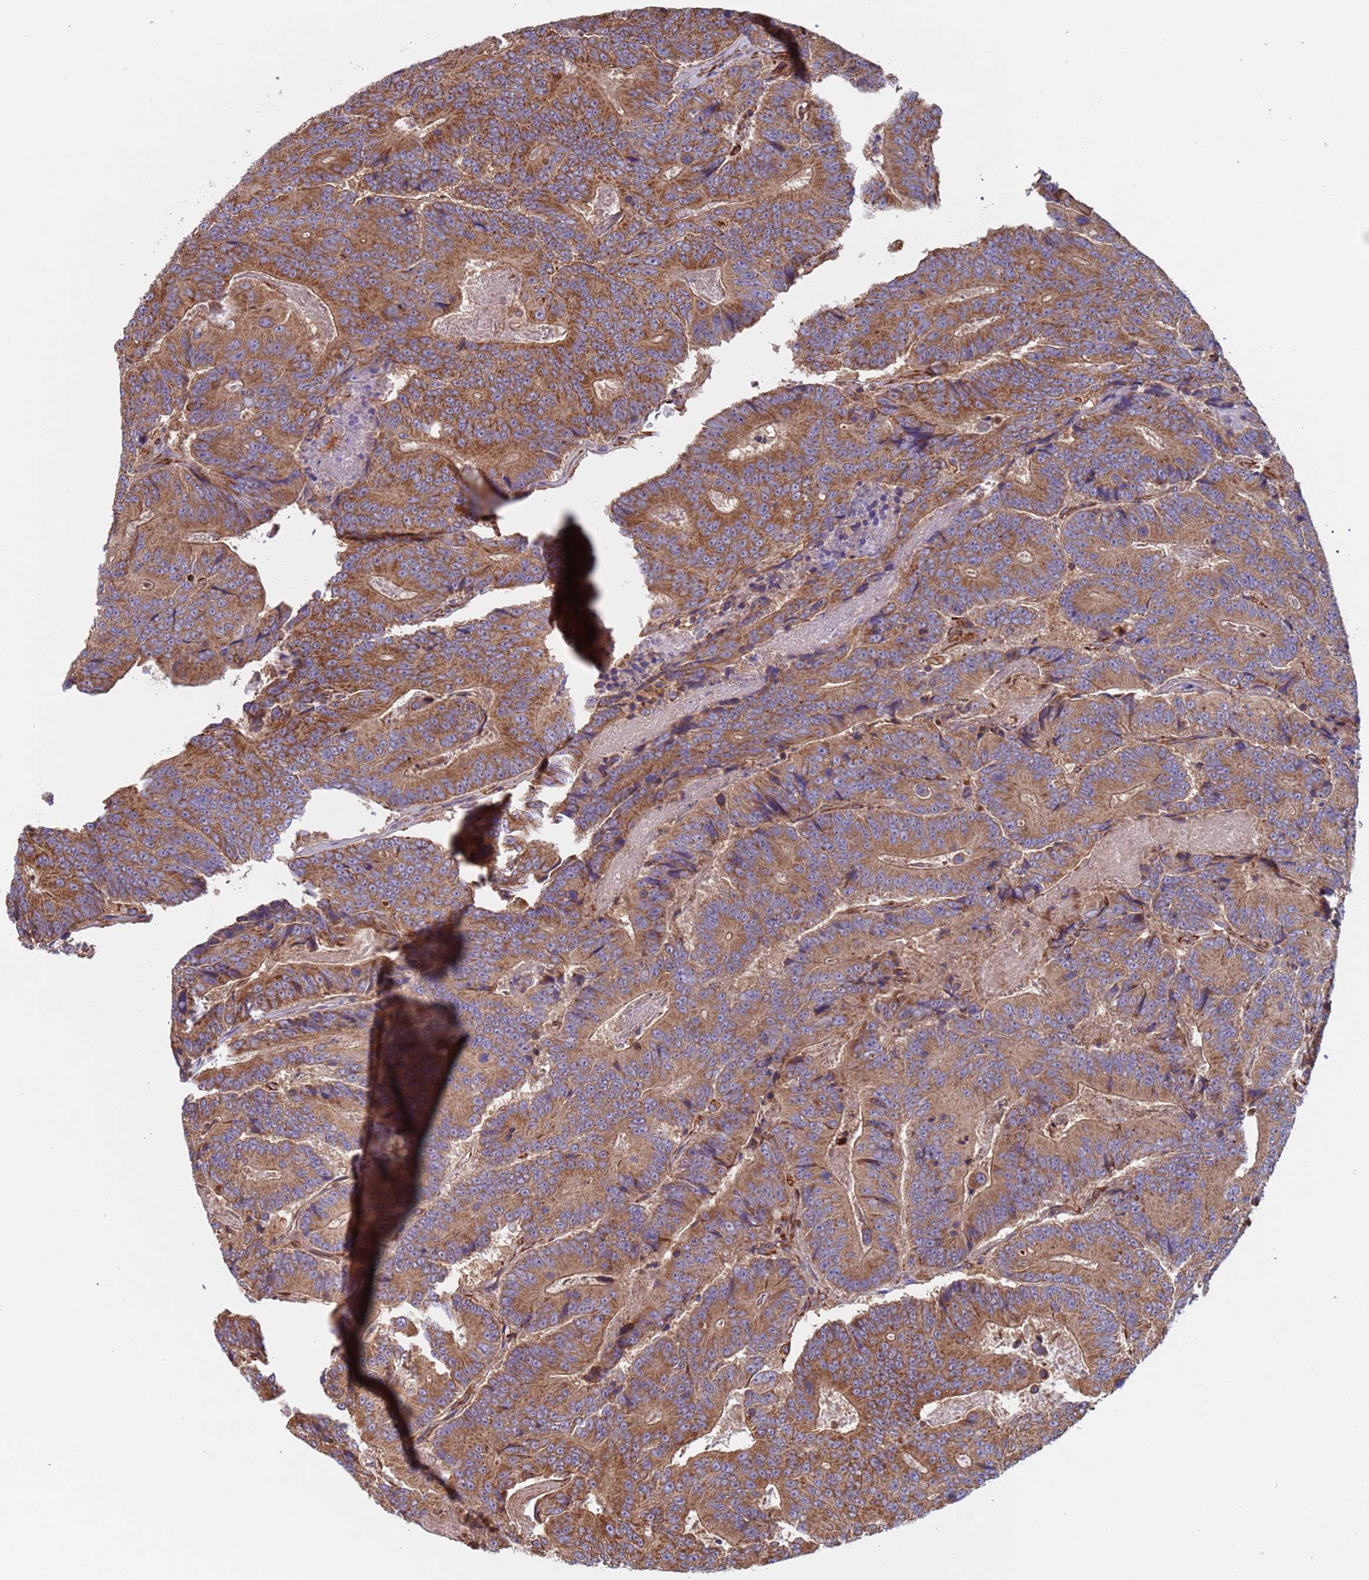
{"staining": {"intensity": "strong", "quantity": ">75%", "location": "cytoplasmic/membranous"}, "tissue": "colorectal cancer", "cell_type": "Tumor cells", "image_type": "cancer", "snomed": [{"axis": "morphology", "description": "Adenocarcinoma, NOS"}, {"axis": "topography", "description": "Colon"}], "caption": "DAB (3,3'-diaminobenzidine) immunohistochemical staining of colorectal cancer (adenocarcinoma) exhibits strong cytoplasmic/membranous protein expression in approximately >75% of tumor cells.", "gene": "NUDT12", "patient": {"sex": "male", "age": 83}}